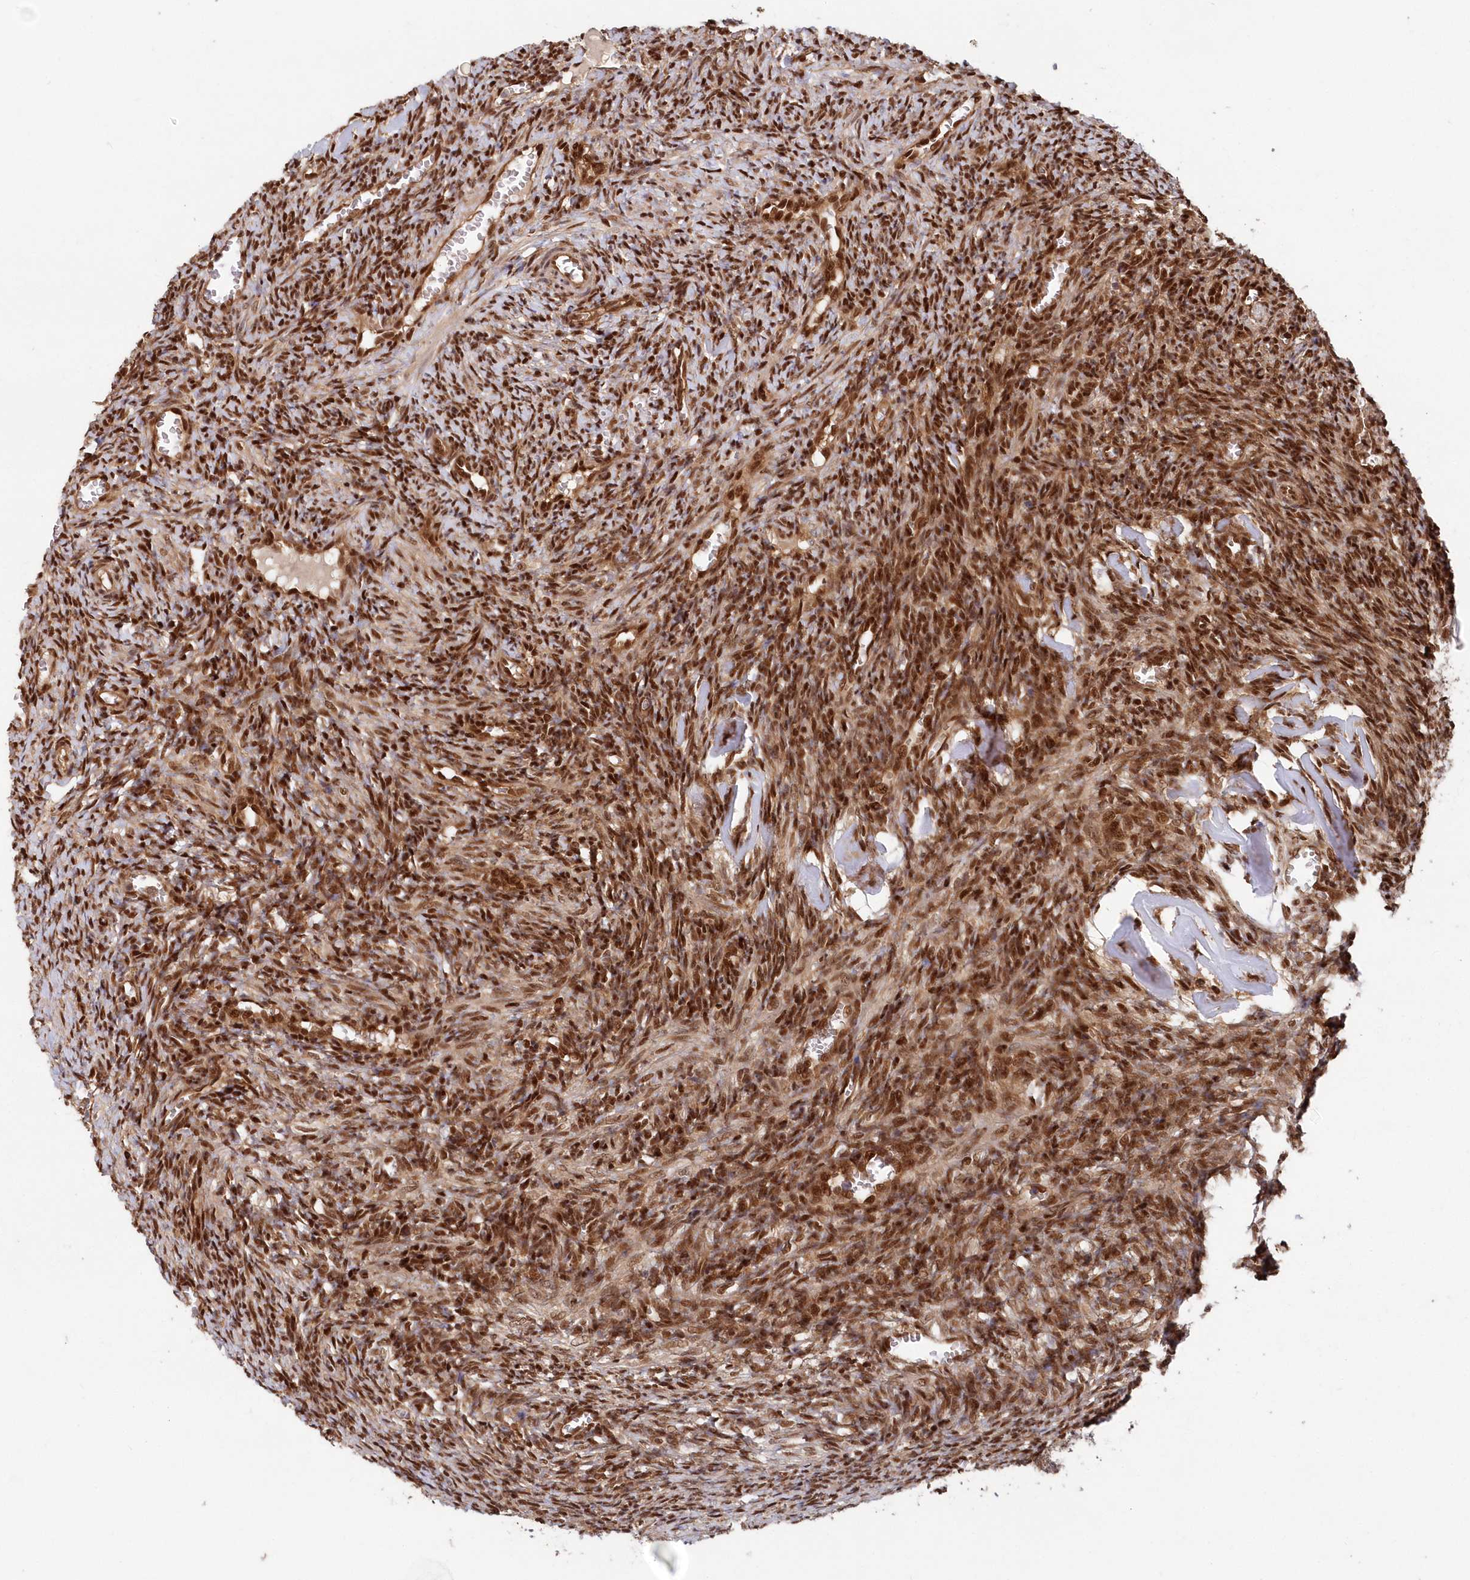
{"staining": {"intensity": "strong", "quantity": ">75%", "location": "nuclear"}, "tissue": "ovary", "cell_type": "Ovarian stroma cells", "image_type": "normal", "snomed": [{"axis": "morphology", "description": "Normal tissue, NOS"}, {"axis": "topography", "description": "Ovary"}], "caption": "Protein expression analysis of benign human ovary reveals strong nuclear positivity in approximately >75% of ovarian stroma cells. (DAB (3,3'-diaminobenzidine) IHC with brightfield microscopy, high magnification).", "gene": "ABHD14B", "patient": {"sex": "female", "age": 27}}